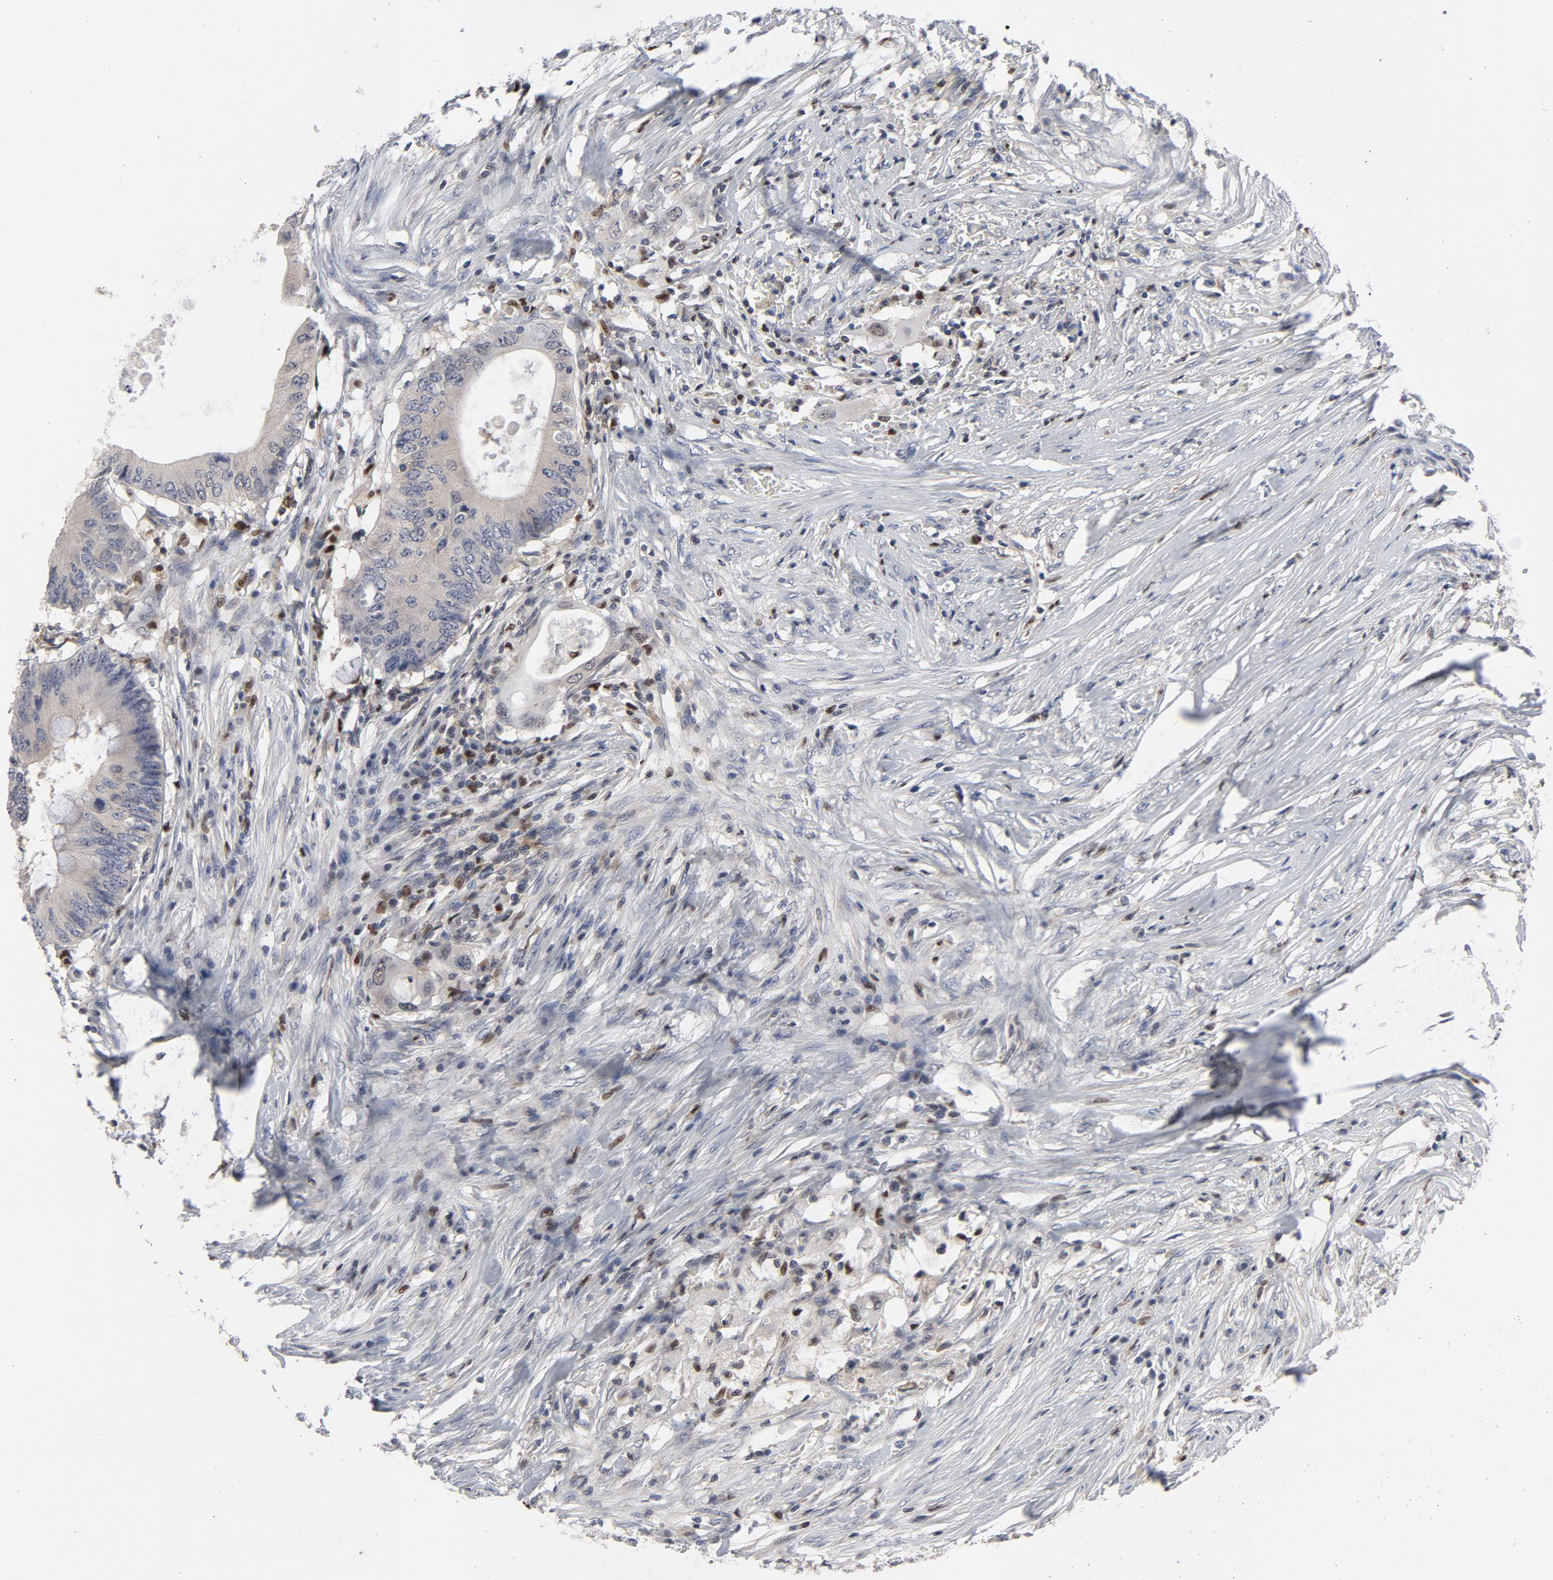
{"staining": {"intensity": "negative", "quantity": "none", "location": "none"}, "tissue": "colorectal cancer", "cell_type": "Tumor cells", "image_type": "cancer", "snomed": [{"axis": "morphology", "description": "Adenocarcinoma, NOS"}, {"axis": "topography", "description": "Colon"}], "caption": "This is a micrograph of immunohistochemistry staining of colorectal cancer (adenocarcinoma), which shows no staining in tumor cells.", "gene": "NFKB1", "patient": {"sex": "male", "age": 71}}